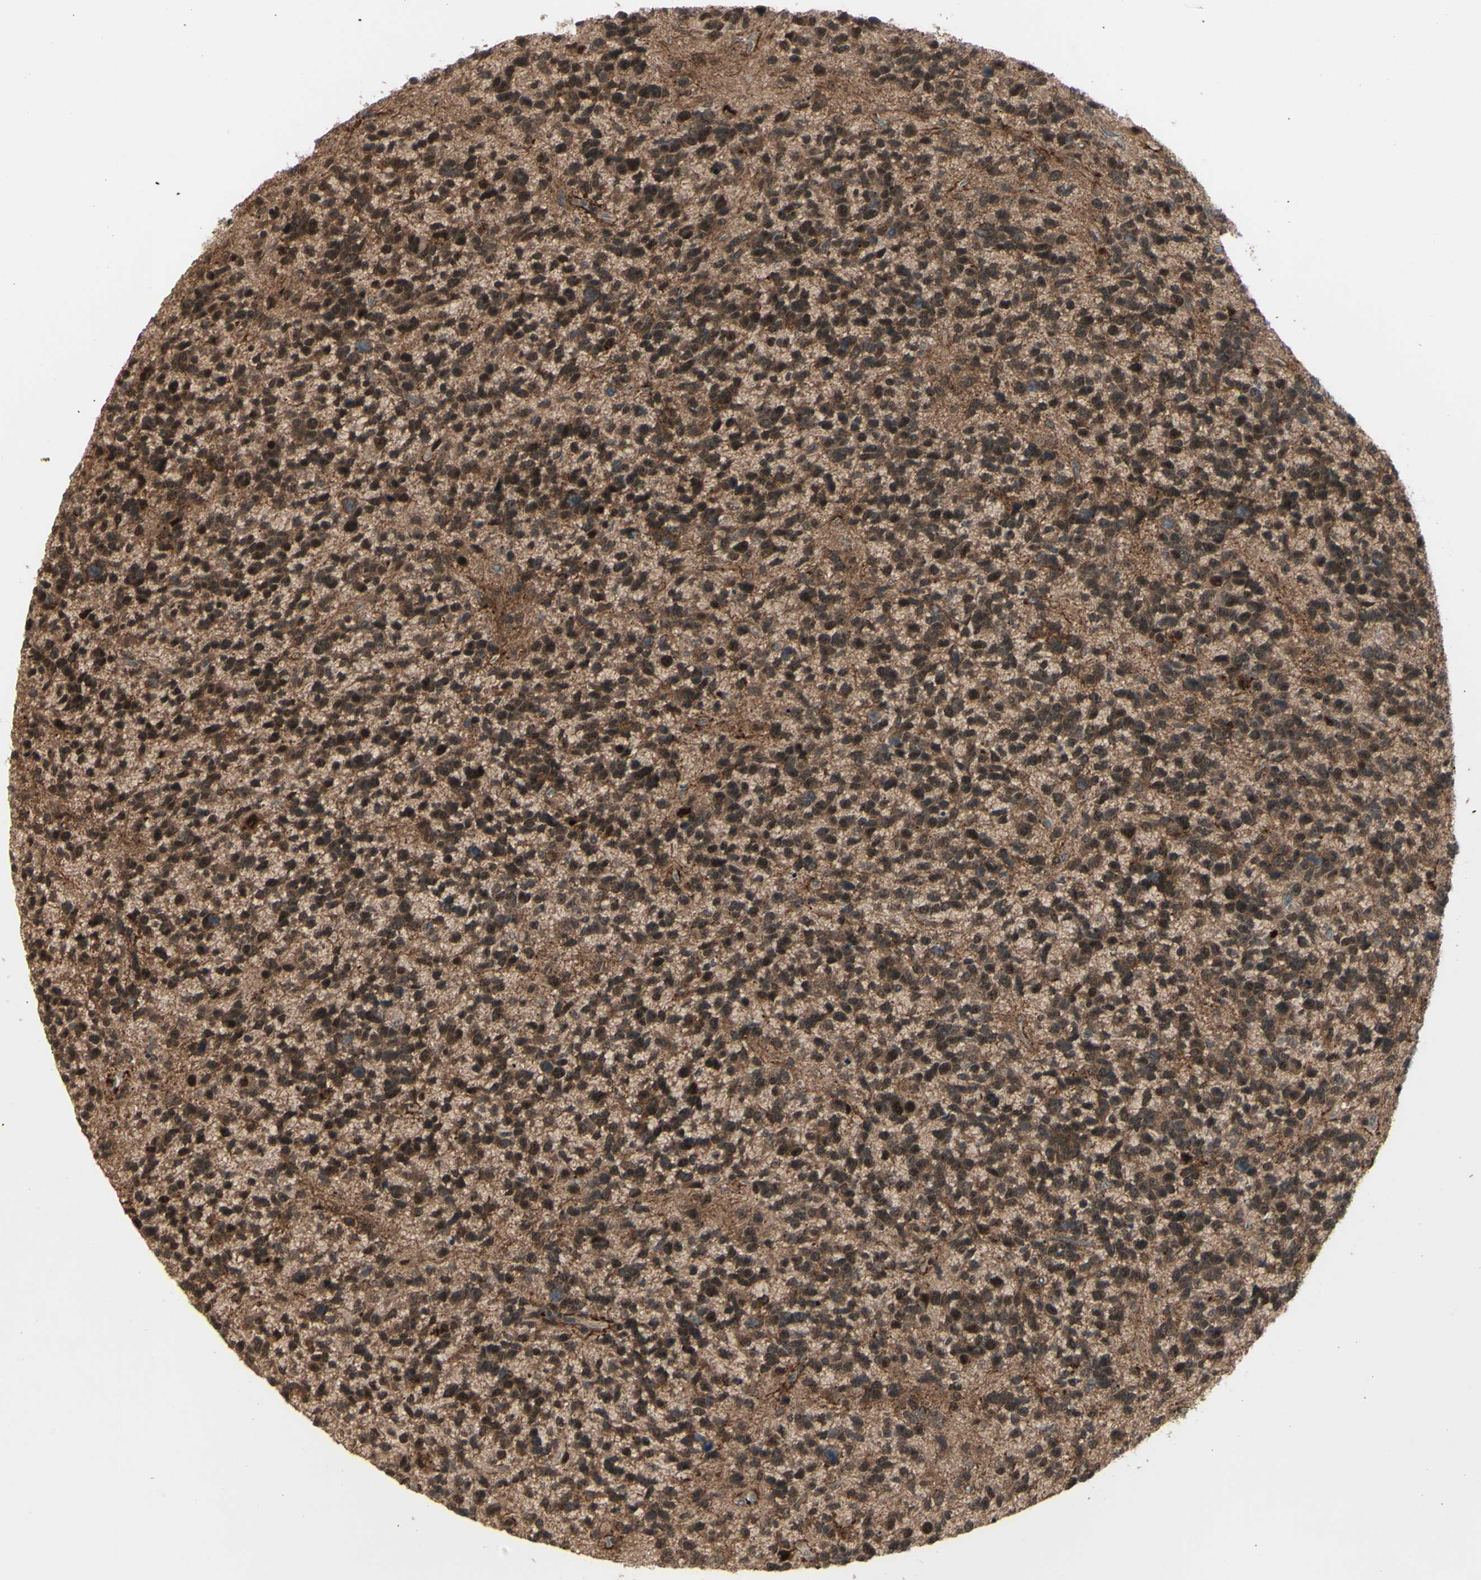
{"staining": {"intensity": "strong", "quantity": ">75%", "location": "cytoplasmic/membranous,nuclear"}, "tissue": "glioma", "cell_type": "Tumor cells", "image_type": "cancer", "snomed": [{"axis": "morphology", "description": "Glioma, malignant, High grade"}, {"axis": "topography", "description": "Brain"}], "caption": "Human malignant high-grade glioma stained for a protein (brown) displays strong cytoplasmic/membranous and nuclear positive positivity in about >75% of tumor cells.", "gene": "MLF2", "patient": {"sex": "female", "age": 58}}